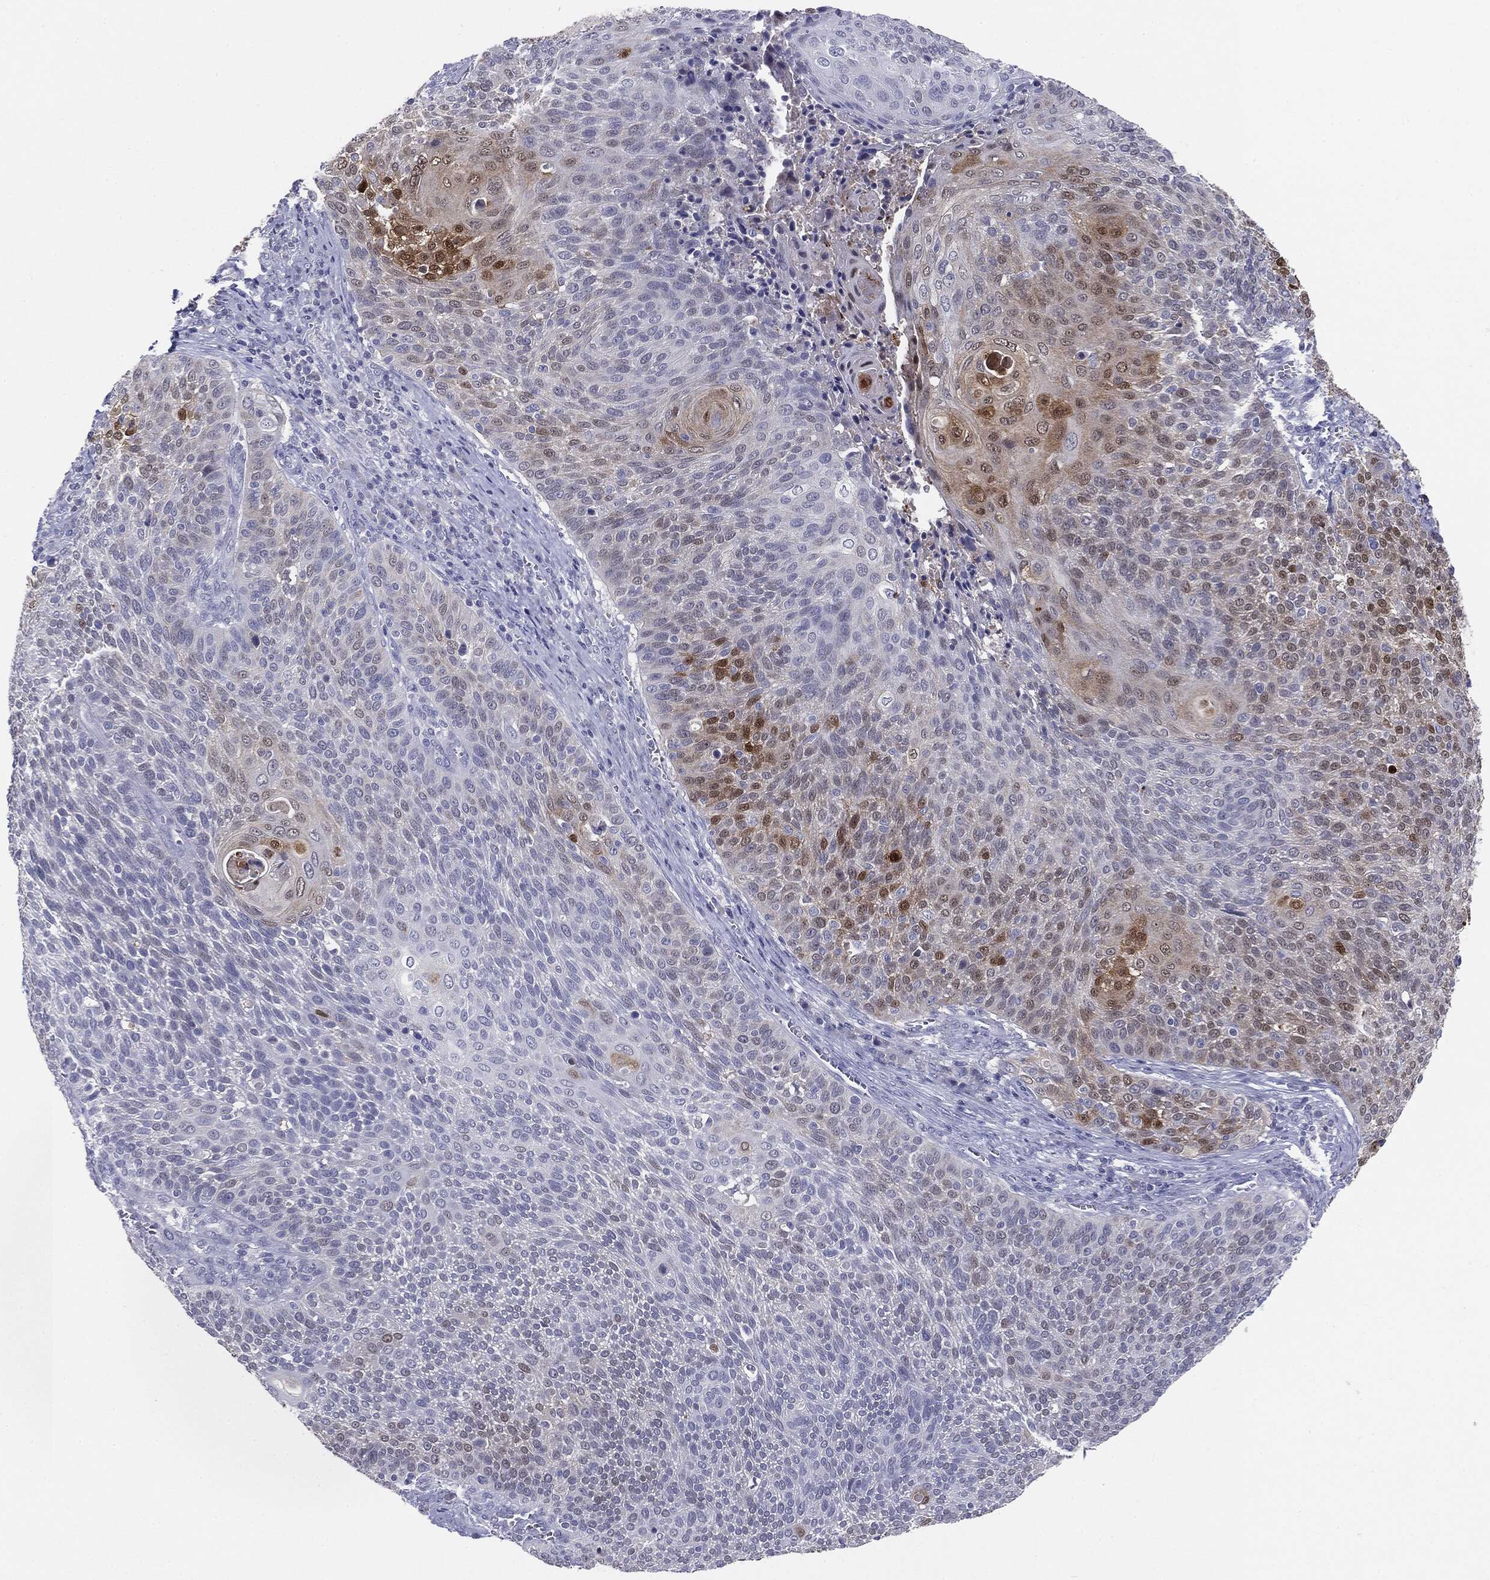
{"staining": {"intensity": "moderate", "quantity": "<25%", "location": "nuclear"}, "tissue": "cervical cancer", "cell_type": "Tumor cells", "image_type": "cancer", "snomed": [{"axis": "morphology", "description": "Squamous cell carcinoma, NOS"}, {"axis": "topography", "description": "Cervix"}], "caption": "Tumor cells demonstrate low levels of moderate nuclear expression in about <25% of cells in human squamous cell carcinoma (cervical). The staining was performed using DAB to visualize the protein expression in brown, while the nuclei were stained in blue with hematoxylin (Magnification: 20x).", "gene": "SERPINB4", "patient": {"sex": "female", "age": 31}}